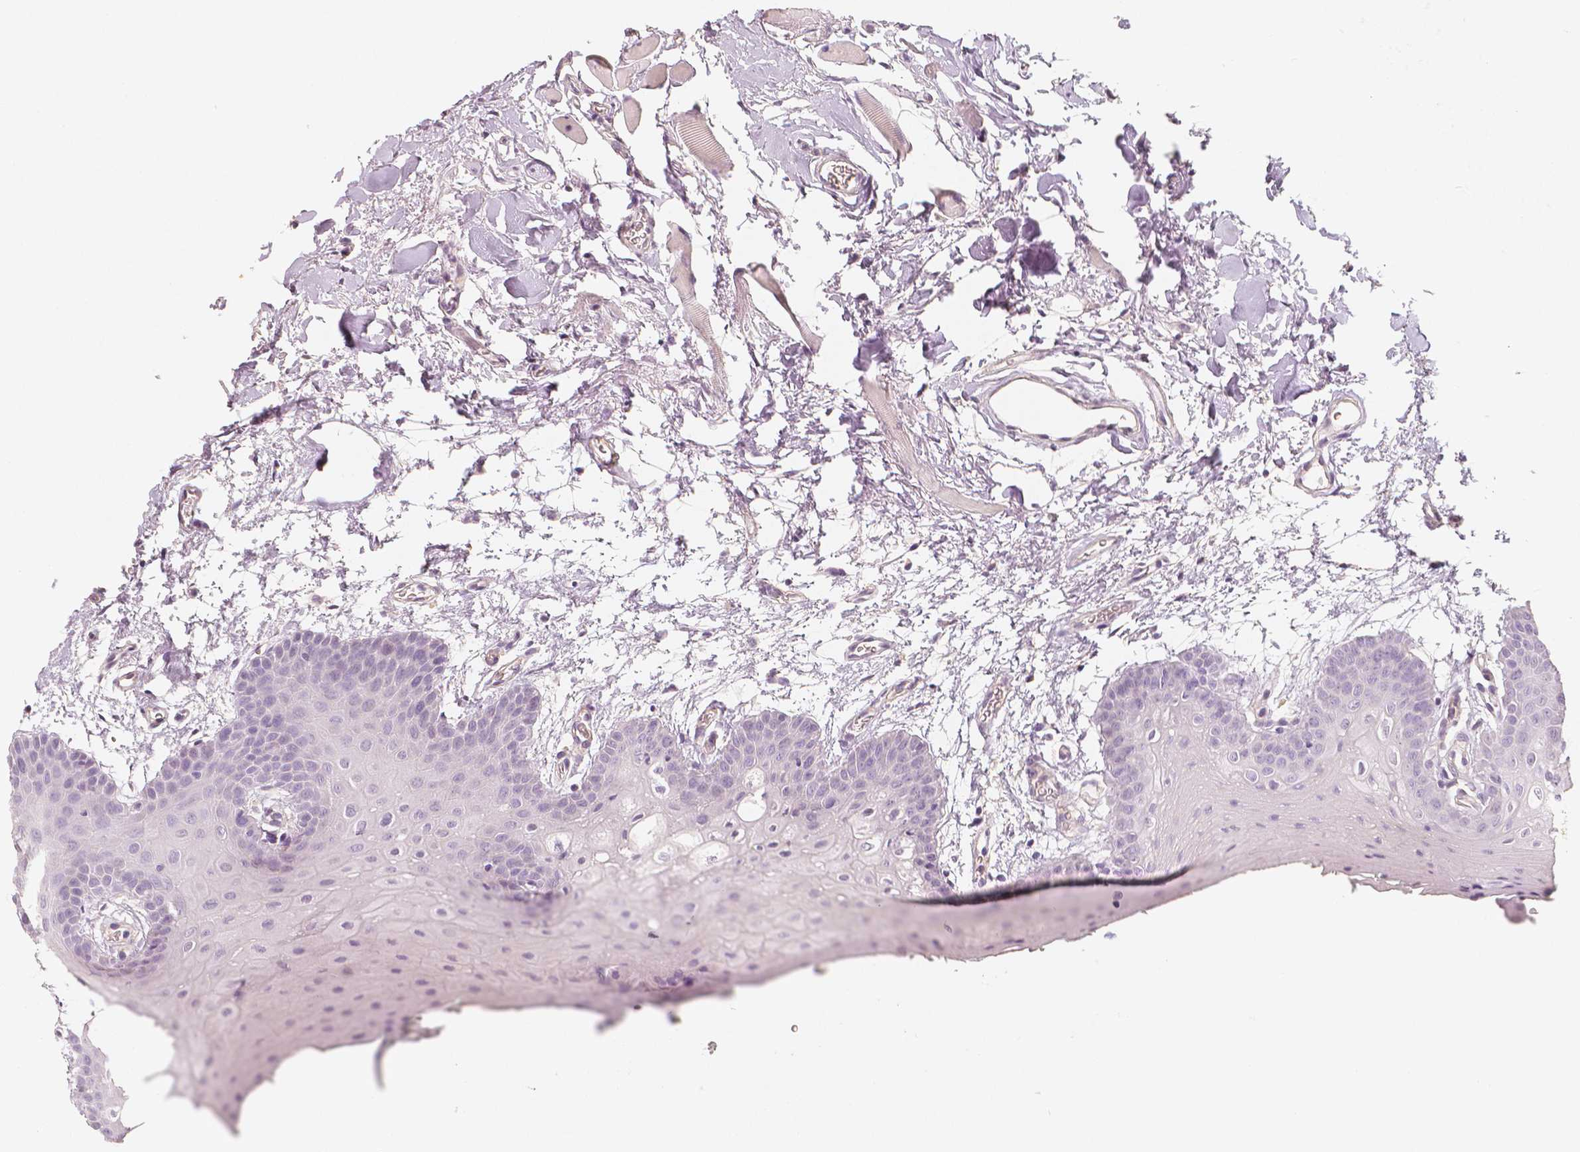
{"staining": {"intensity": "negative", "quantity": "none", "location": "none"}, "tissue": "oral mucosa", "cell_type": "Squamous epithelial cells", "image_type": "normal", "snomed": [{"axis": "morphology", "description": "Normal tissue, NOS"}, {"axis": "morphology", "description": "Squamous cell carcinoma, NOS"}, {"axis": "topography", "description": "Oral tissue"}, {"axis": "topography", "description": "Head-Neck"}], "caption": "Micrograph shows no significant protein expression in squamous epithelial cells of benign oral mucosa. (Brightfield microscopy of DAB immunohistochemistry (IHC) at high magnification).", "gene": "THY1", "patient": {"sex": "female", "age": 50}}